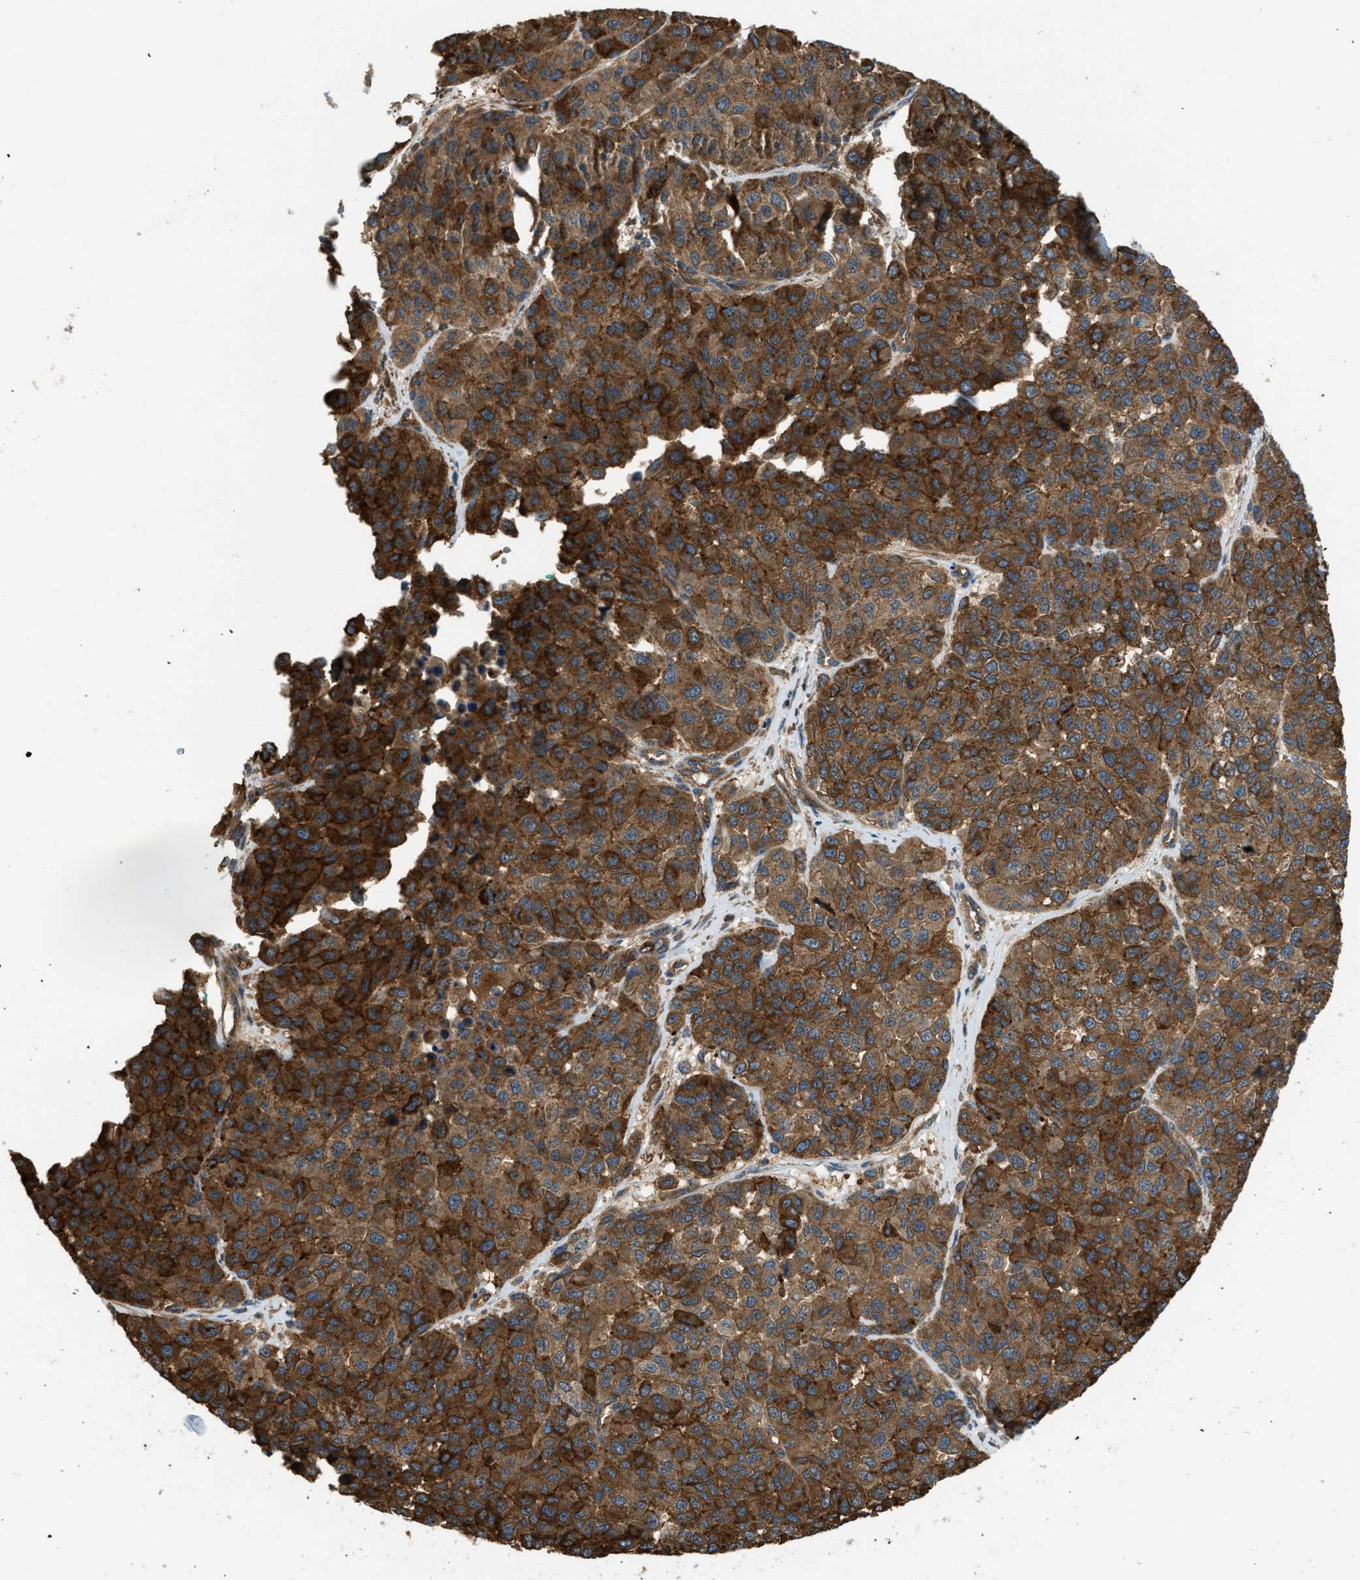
{"staining": {"intensity": "strong", "quantity": ">75%", "location": "cytoplasmic/membranous"}, "tissue": "melanoma", "cell_type": "Tumor cells", "image_type": "cancer", "snomed": [{"axis": "morphology", "description": "Malignant melanoma, NOS"}, {"axis": "topography", "description": "Skin"}], "caption": "A high-resolution photomicrograph shows immunohistochemistry (IHC) staining of melanoma, which exhibits strong cytoplasmic/membranous positivity in about >75% of tumor cells.", "gene": "BAG4", "patient": {"sex": "male", "age": 62}}